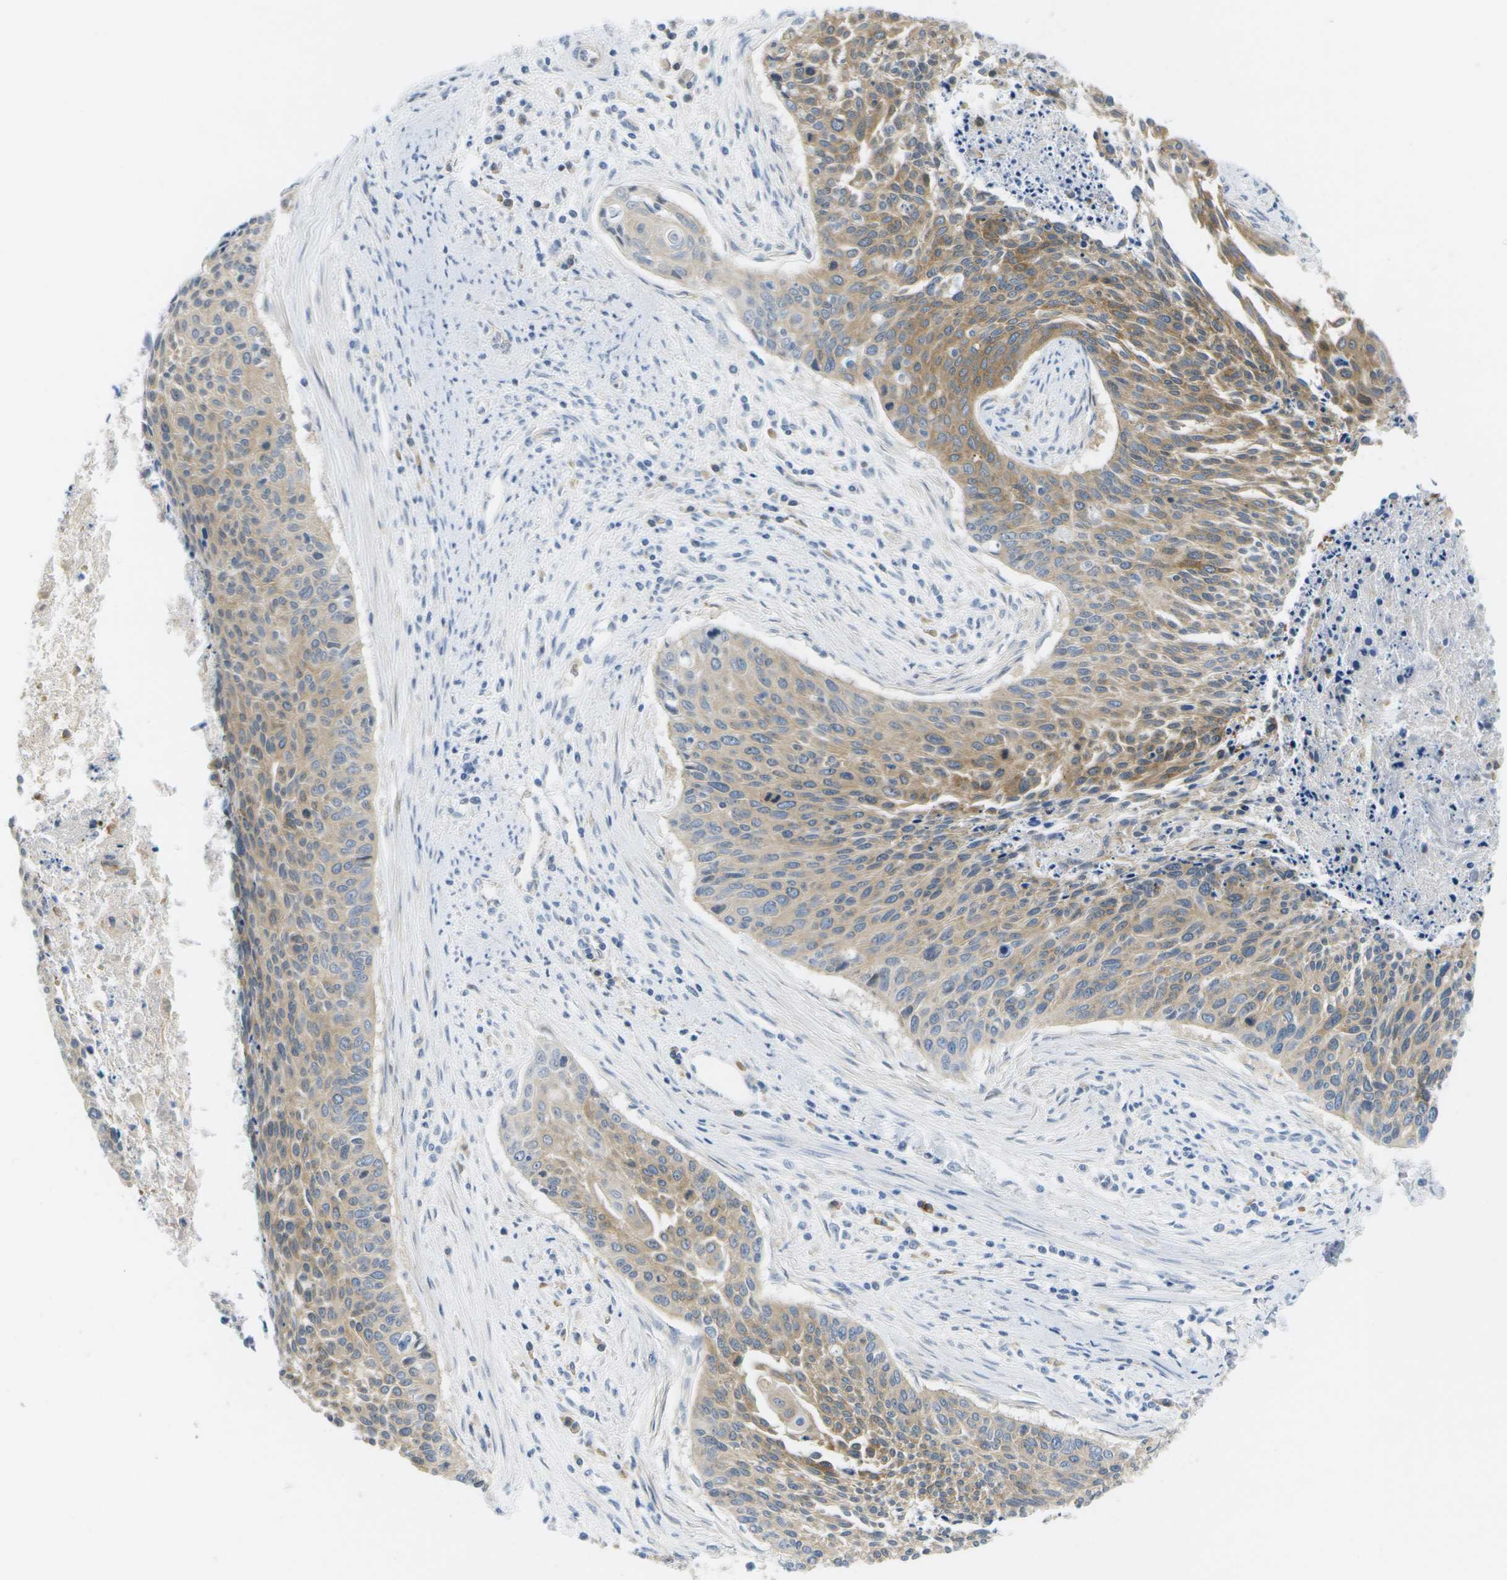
{"staining": {"intensity": "moderate", "quantity": ">75%", "location": "cytoplasmic/membranous"}, "tissue": "cervical cancer", "cell_type": "Tumor cells", "image_type": "cancer", "snomed": [{"axis": "morphology", "description": "Squamous cell carcinoma, NOS"}, {"axis": "topography", "description": "Cervix"}], "caption": "Human cervical cancer (squamous cell carcinoma) stained with a brown dye demonstrates moderate cytoplasmic/membranous positive staining in about >75% of tumor cells.", "gene": "MARCHF8", "patient": {"sex": "female", "age": 55}}